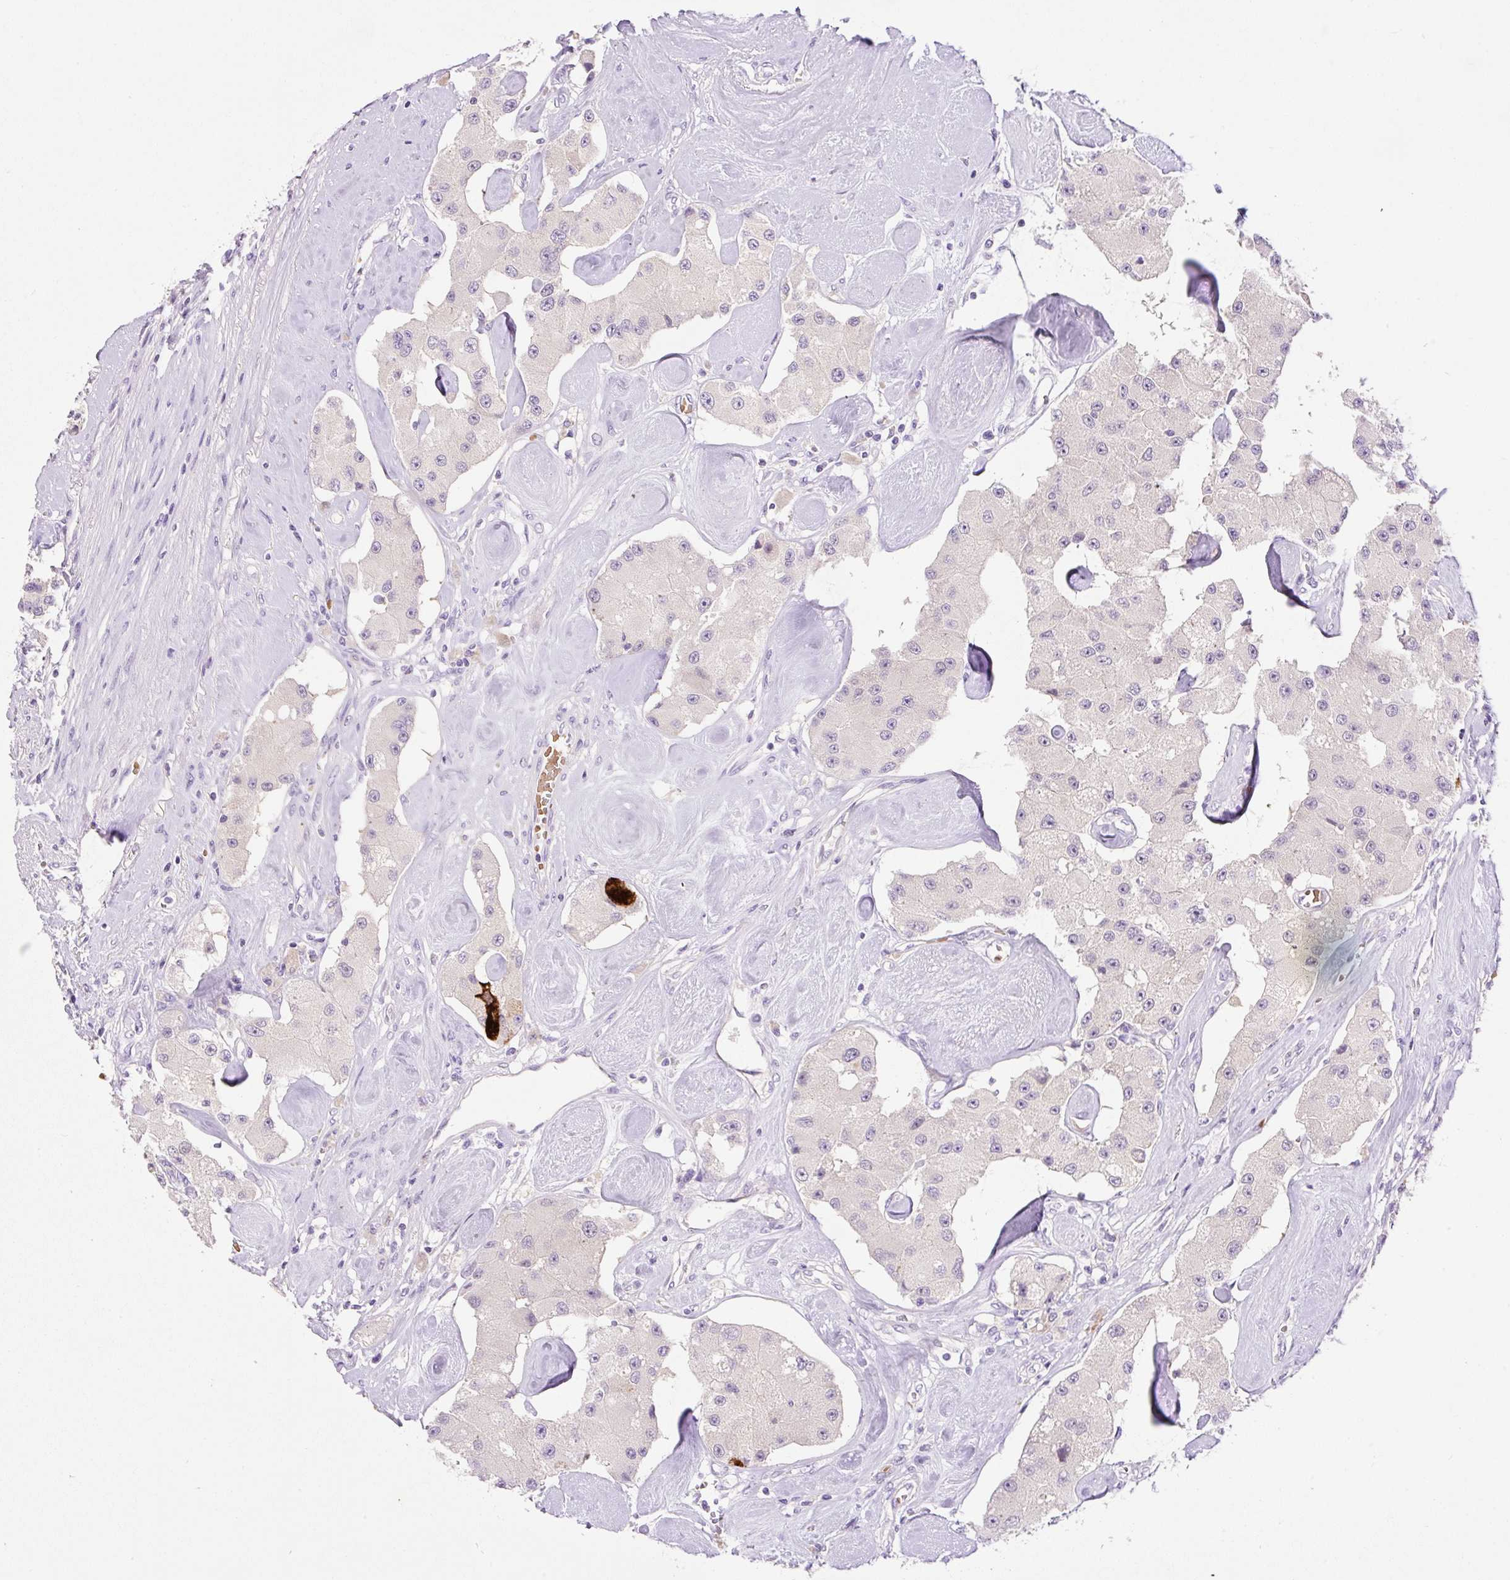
{"staining": {"intensity": "negative", "quantity": "none", "location": "none"}, "tissue": "carcinoid", "cell_type": "Tumor cells", "image_type": "cancer", "snomed": [{"axis": "morphology", "description": "Carcinoid, malignant, NOS"}, {"axis": "topography", "description": "Pancreas"}], "caption": "Immunohistochemistry (IHC) photomicrograph of malignant carcinoid stained for a protein (brown), which displays no positivity in tumor cells.", "gene": "LHFPL5", "patient": {"sex": "male", "age": 41}}